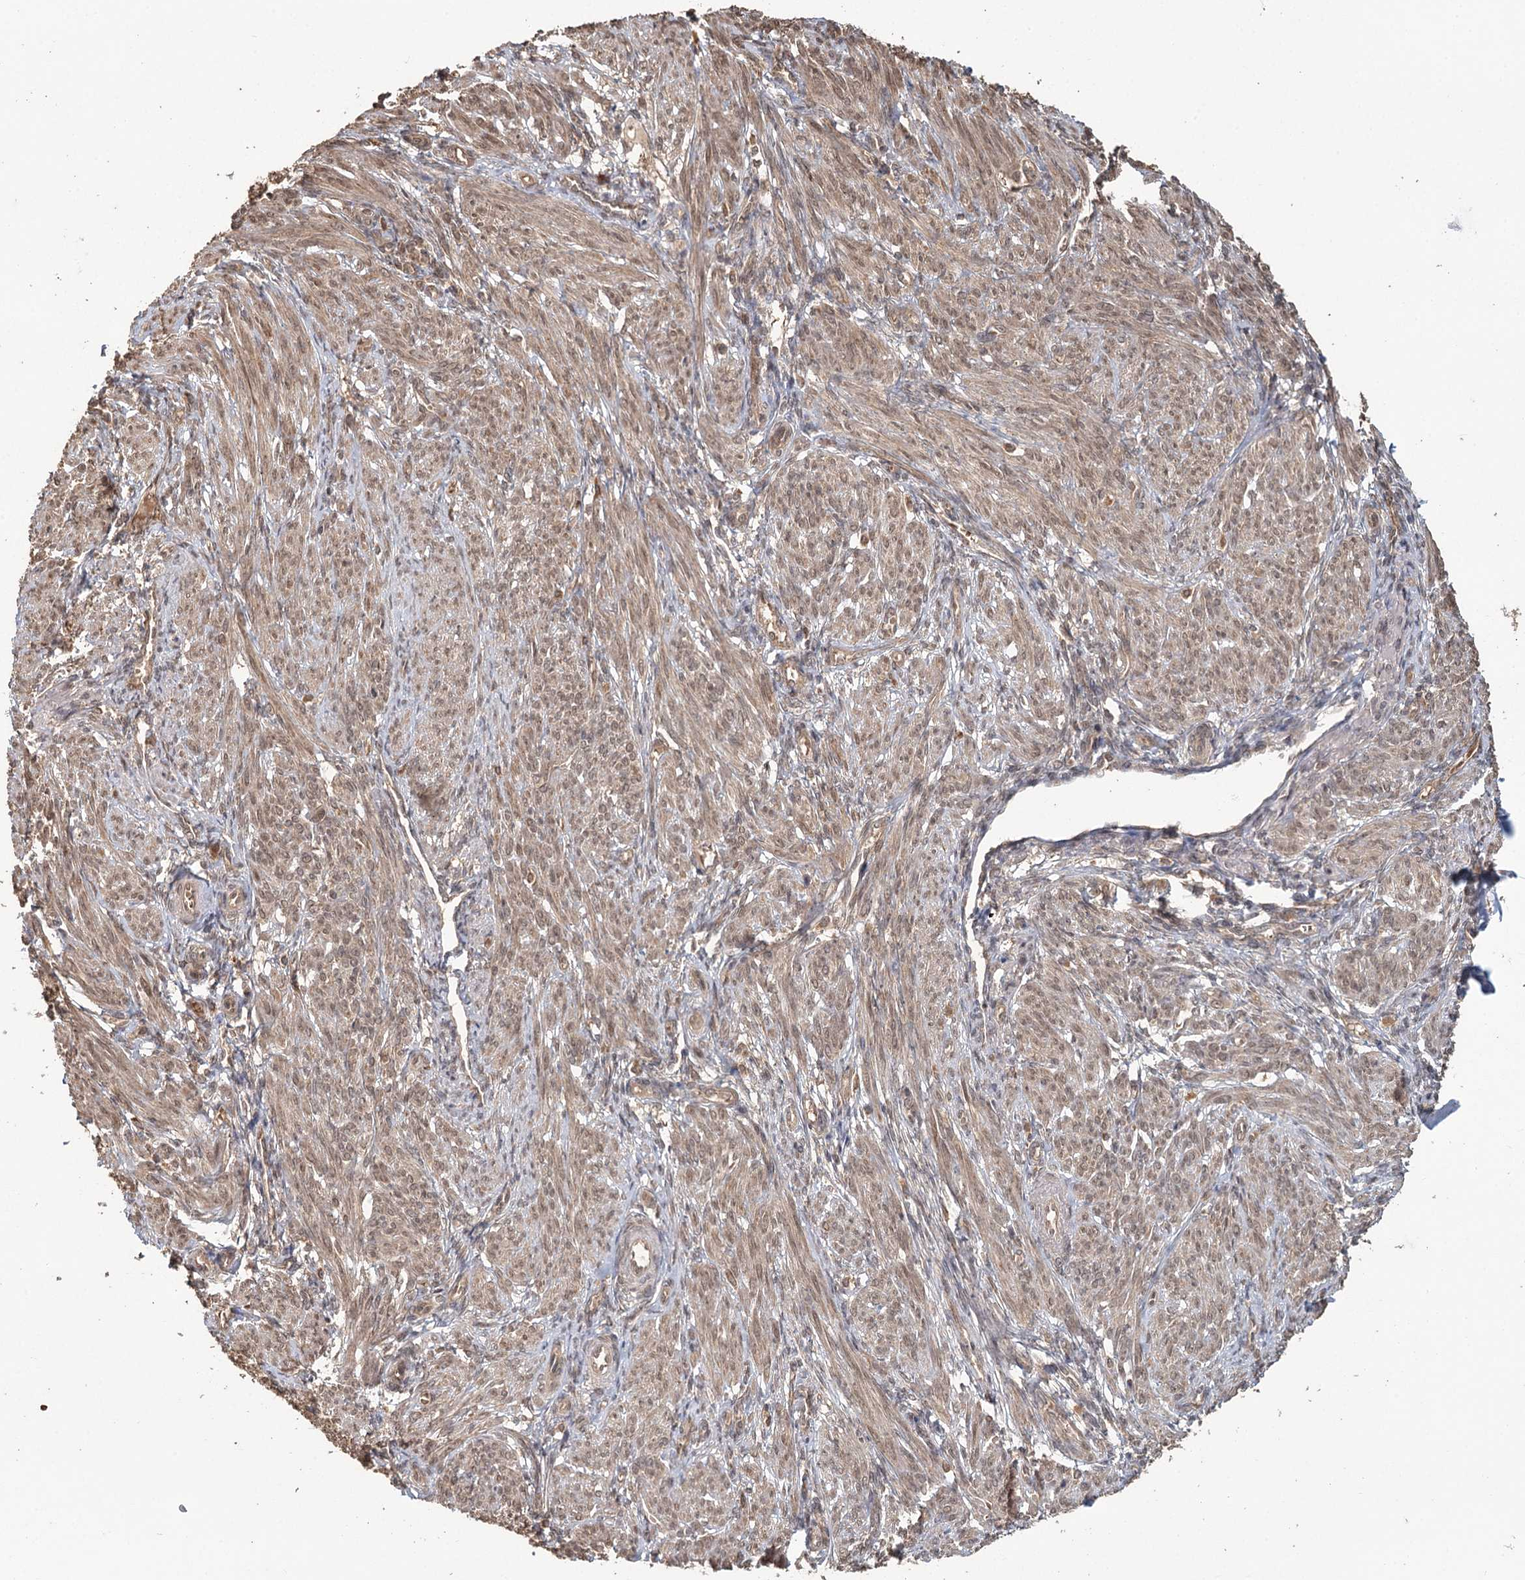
{"staining": {"intensity": "moderate", "quantity": "25%-75%", "location": "cytoplasmic/membranous,nuclear"}, "tissue": "smooth muscle", "cell_type": "Smooth muscle cells", "image_type": "normal", "snomed": [{"axis": "morphology", "description": "Normal tissue, NOS"}, {"axis": "topography", "description": "Smooth muscle"}], "caption": "Moderate cytoplasmic/membranous,nuclear expression for a protein is present in about 25%-75% of smooth muscle cells of benign smooth muscle using immunohistochemistry (IHC).", "gene": "N6AMT1", "patient": {"sex": "female", "age": 39}}